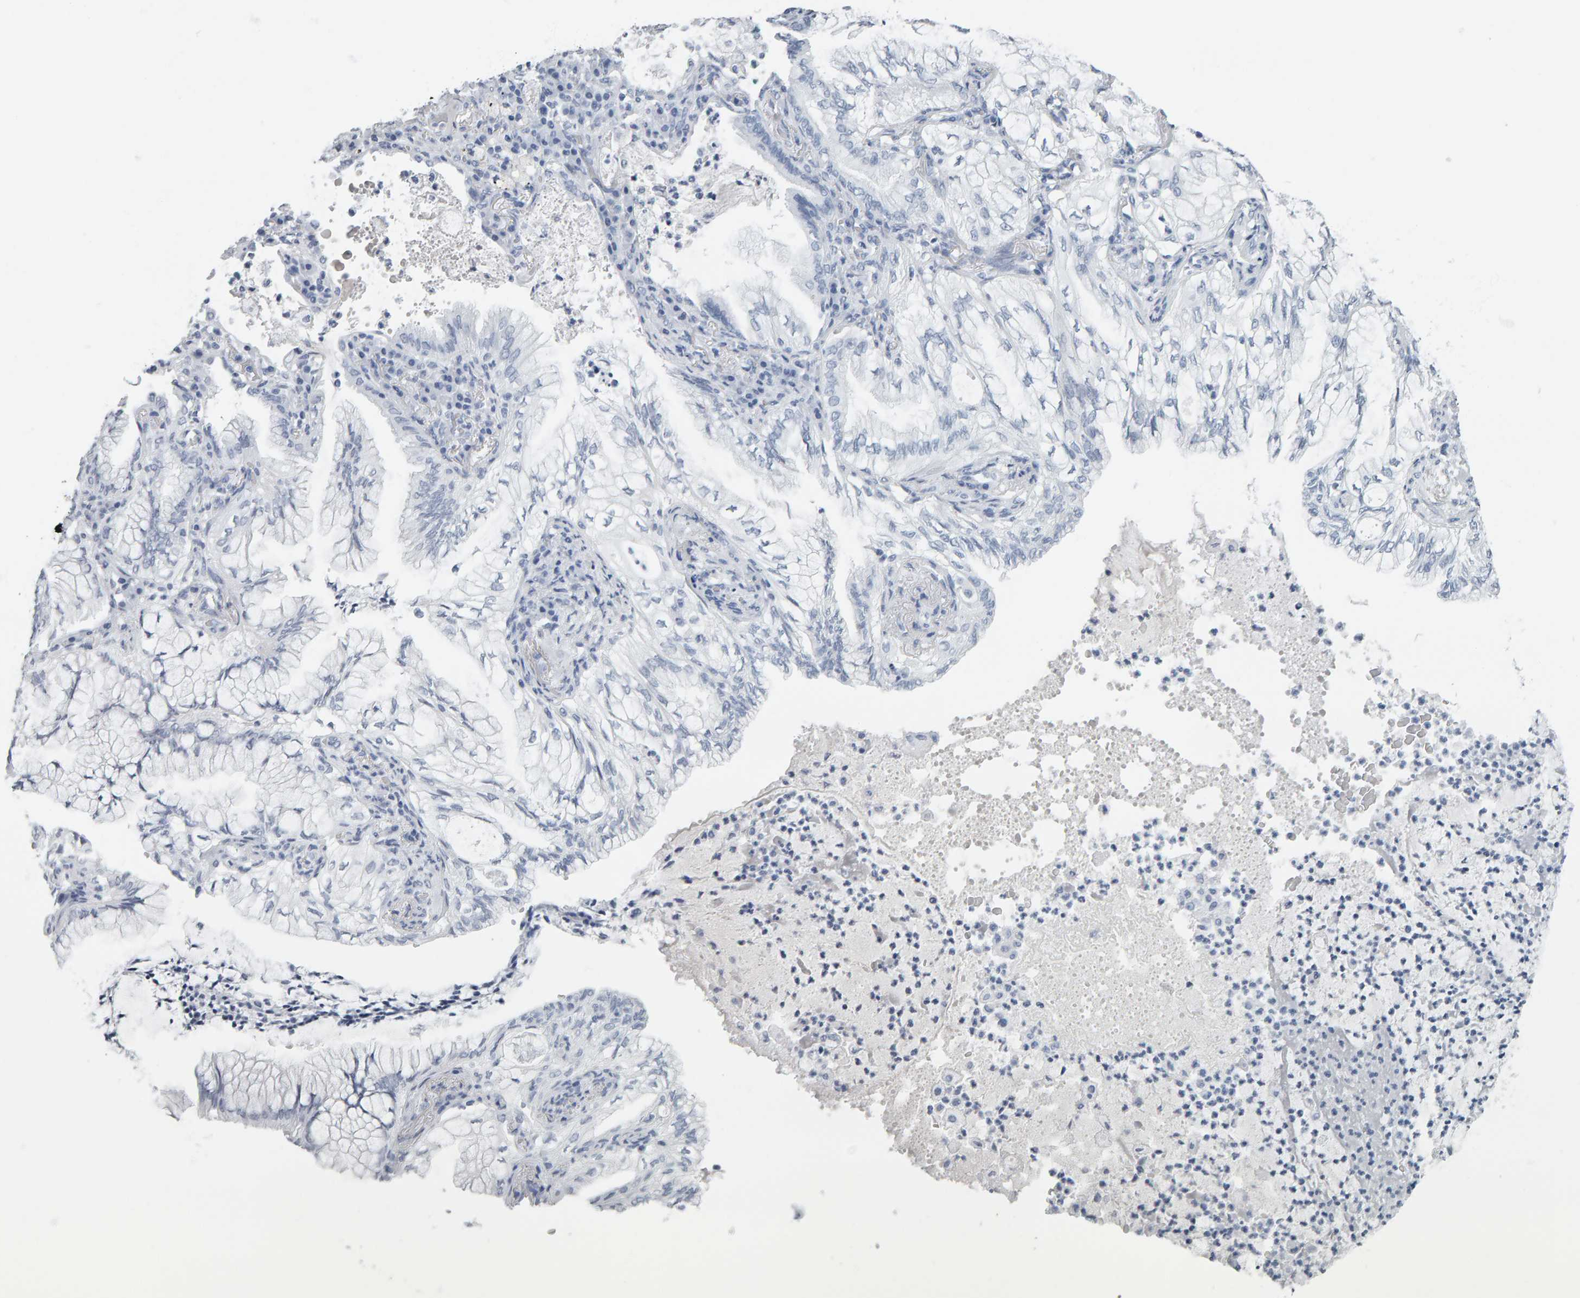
{"staining": {"intensity": "negative", "quantity": "none", "location": "none"}, "tissue": "lung cancer", "cell_type": "Tumor cells", "image_type": "cancer", "snomed": [{"axis": "morphology", "description": "Adenocarcinoma, NOS"}, {"axis": "topography", "description": "Lung"}], "caption": "This histopathology image is of lung cancer (adenocarcinoma) stained with IHC to label a protein in brown with the nuclei are counter-stained blue. There is no expression in tumor cells.", "gene": "SPACA3", "patient": {"sex": "female", "age": 70}}